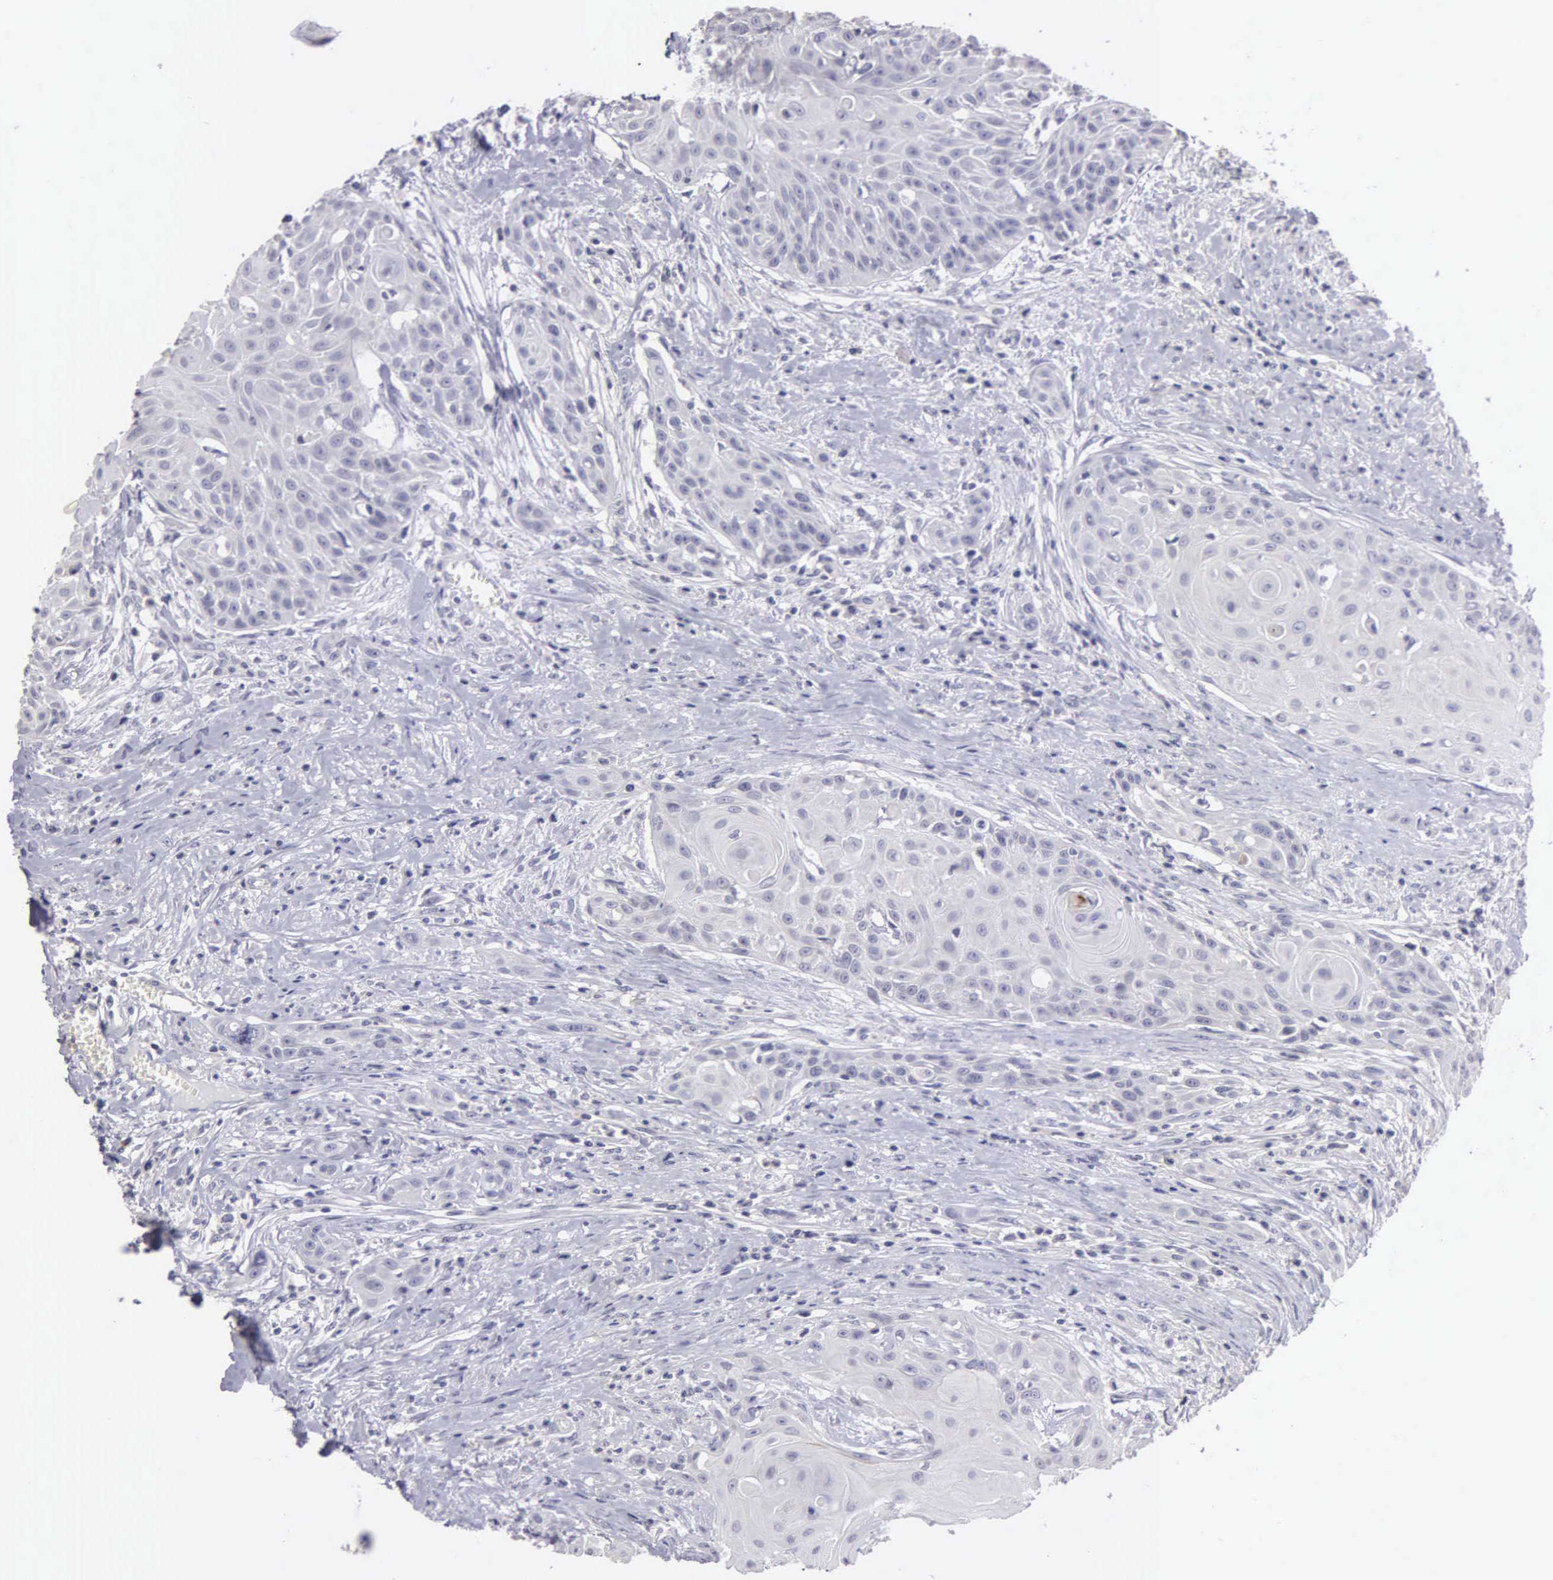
{"staining": {"intensity": "negative", "quantity": "none", "location": "none"}, "tissue": "head and neck cancer", "cell_type": "Tumor cells", "image_type": "cancer", "snomed": [{"axis": "morphology", "description": "Squamous cell carcinoma, NOS"}, {"axis": "morphology", "description": "Squamous cell carcinoma, metastatic, NOS"}, {"axis": "topography", "description": "Lymph node"}, {"axis": "topography", "description": "Salivary gland"}, {"axis": "topography", "description": "Head-Neck"}], "caption": "The image shows no staining of tumor cells in head and neck cancer (metastatic squamous cell carcinoma).", "gene": "BRD1", "patient": {"sex": "female", "age": 74}}